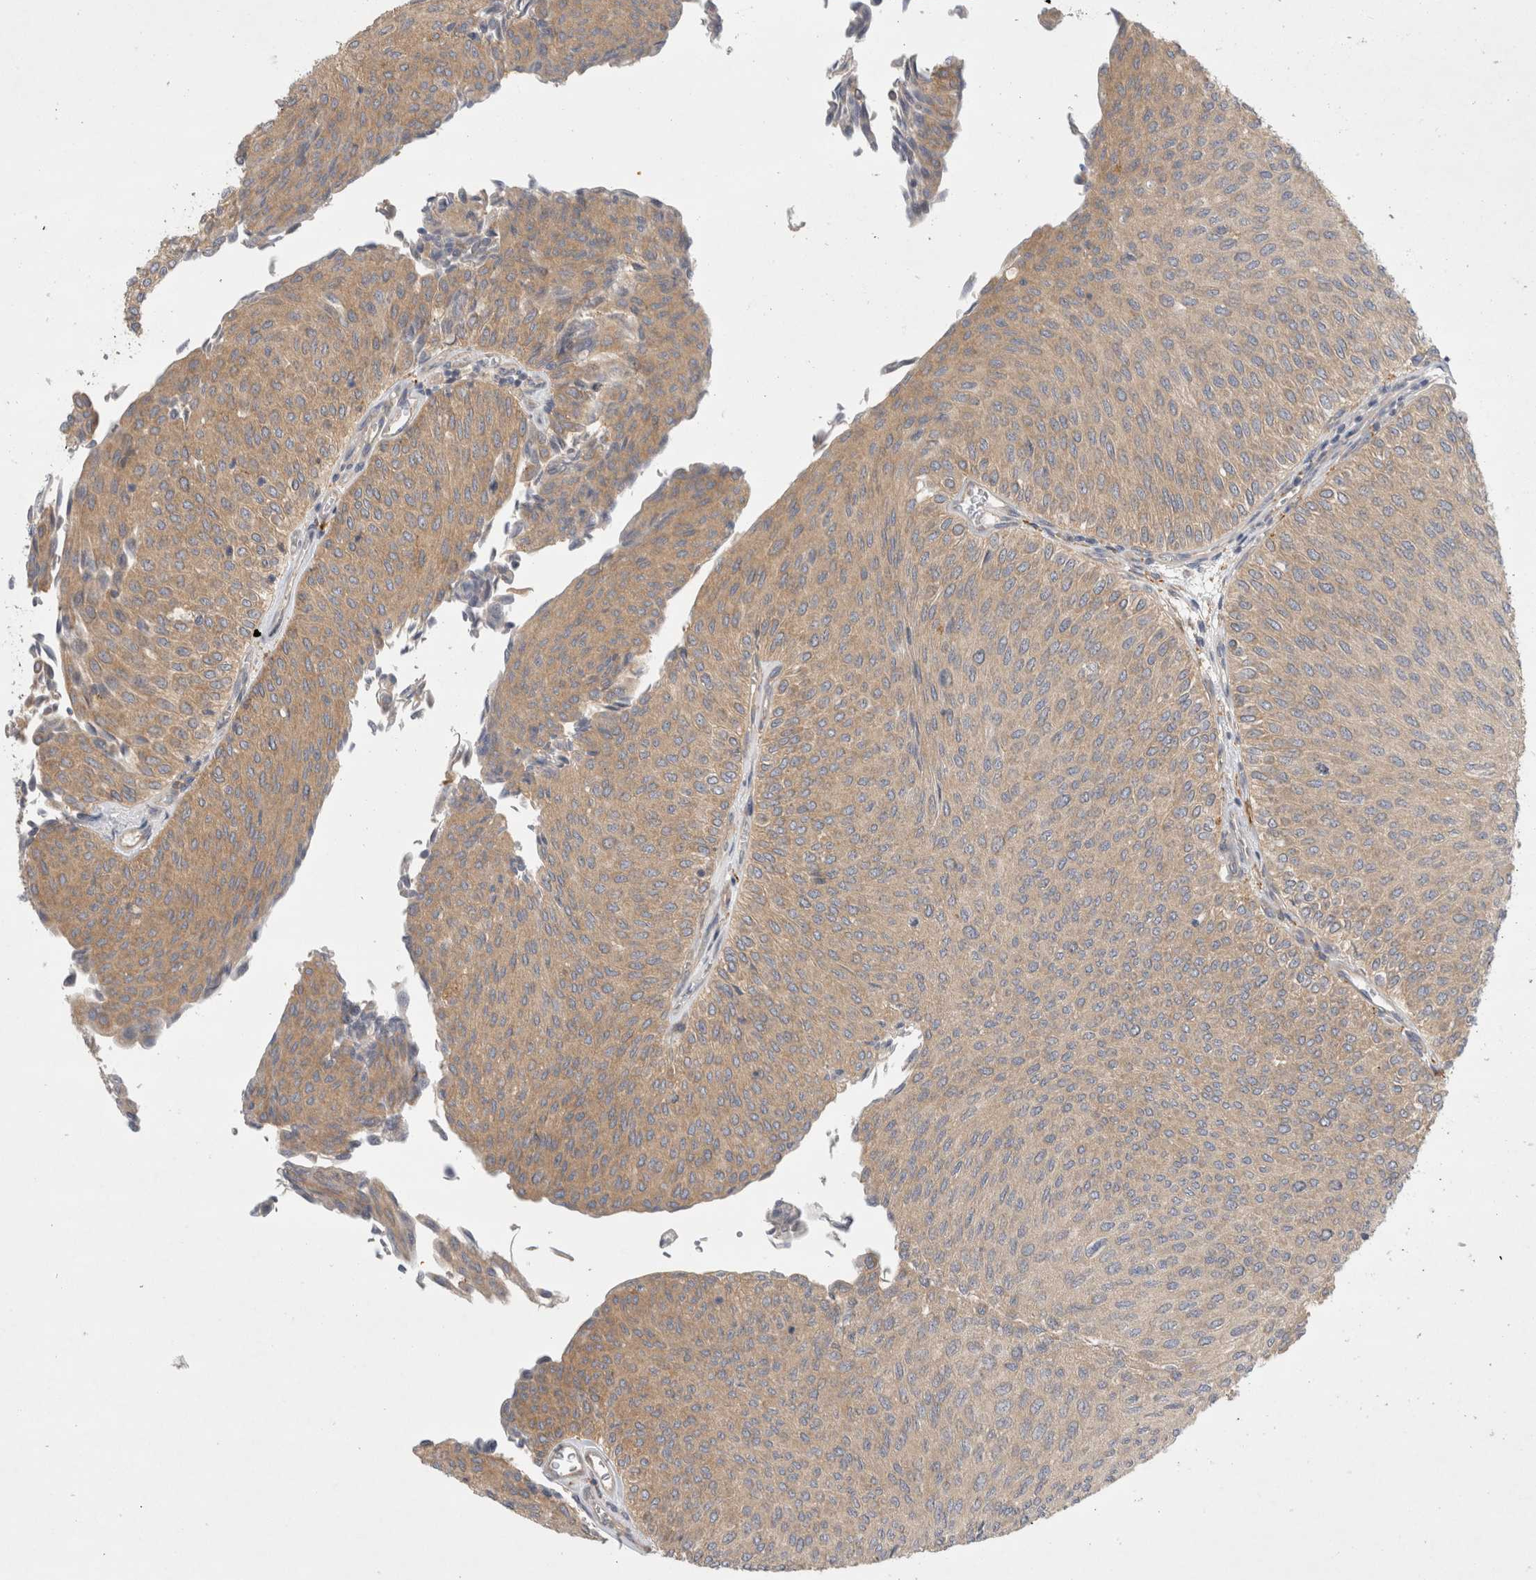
{"staining": {"intensity": "moderate", "quantity": ">75%", "location": "cytoplasmic/membranous"}, "tissue": "urothelial cancer", "cell_type": "Tumor cells", "image_type": "cancer", "snomed": [{"axis": "morphology", "description": "Urothelial carcinoma, Low grade"}, {"axis": "topography", "description": "Urinary bladder"}], "caption": "Immunohistochemistry (DAB) staining of human urothelial cancer reveals moderate cytoplasmic/membranous protein expression in about >75% of tumor cells.", "gene": "CDCA7L", "patient": {"sex": "male", "age": 78}}